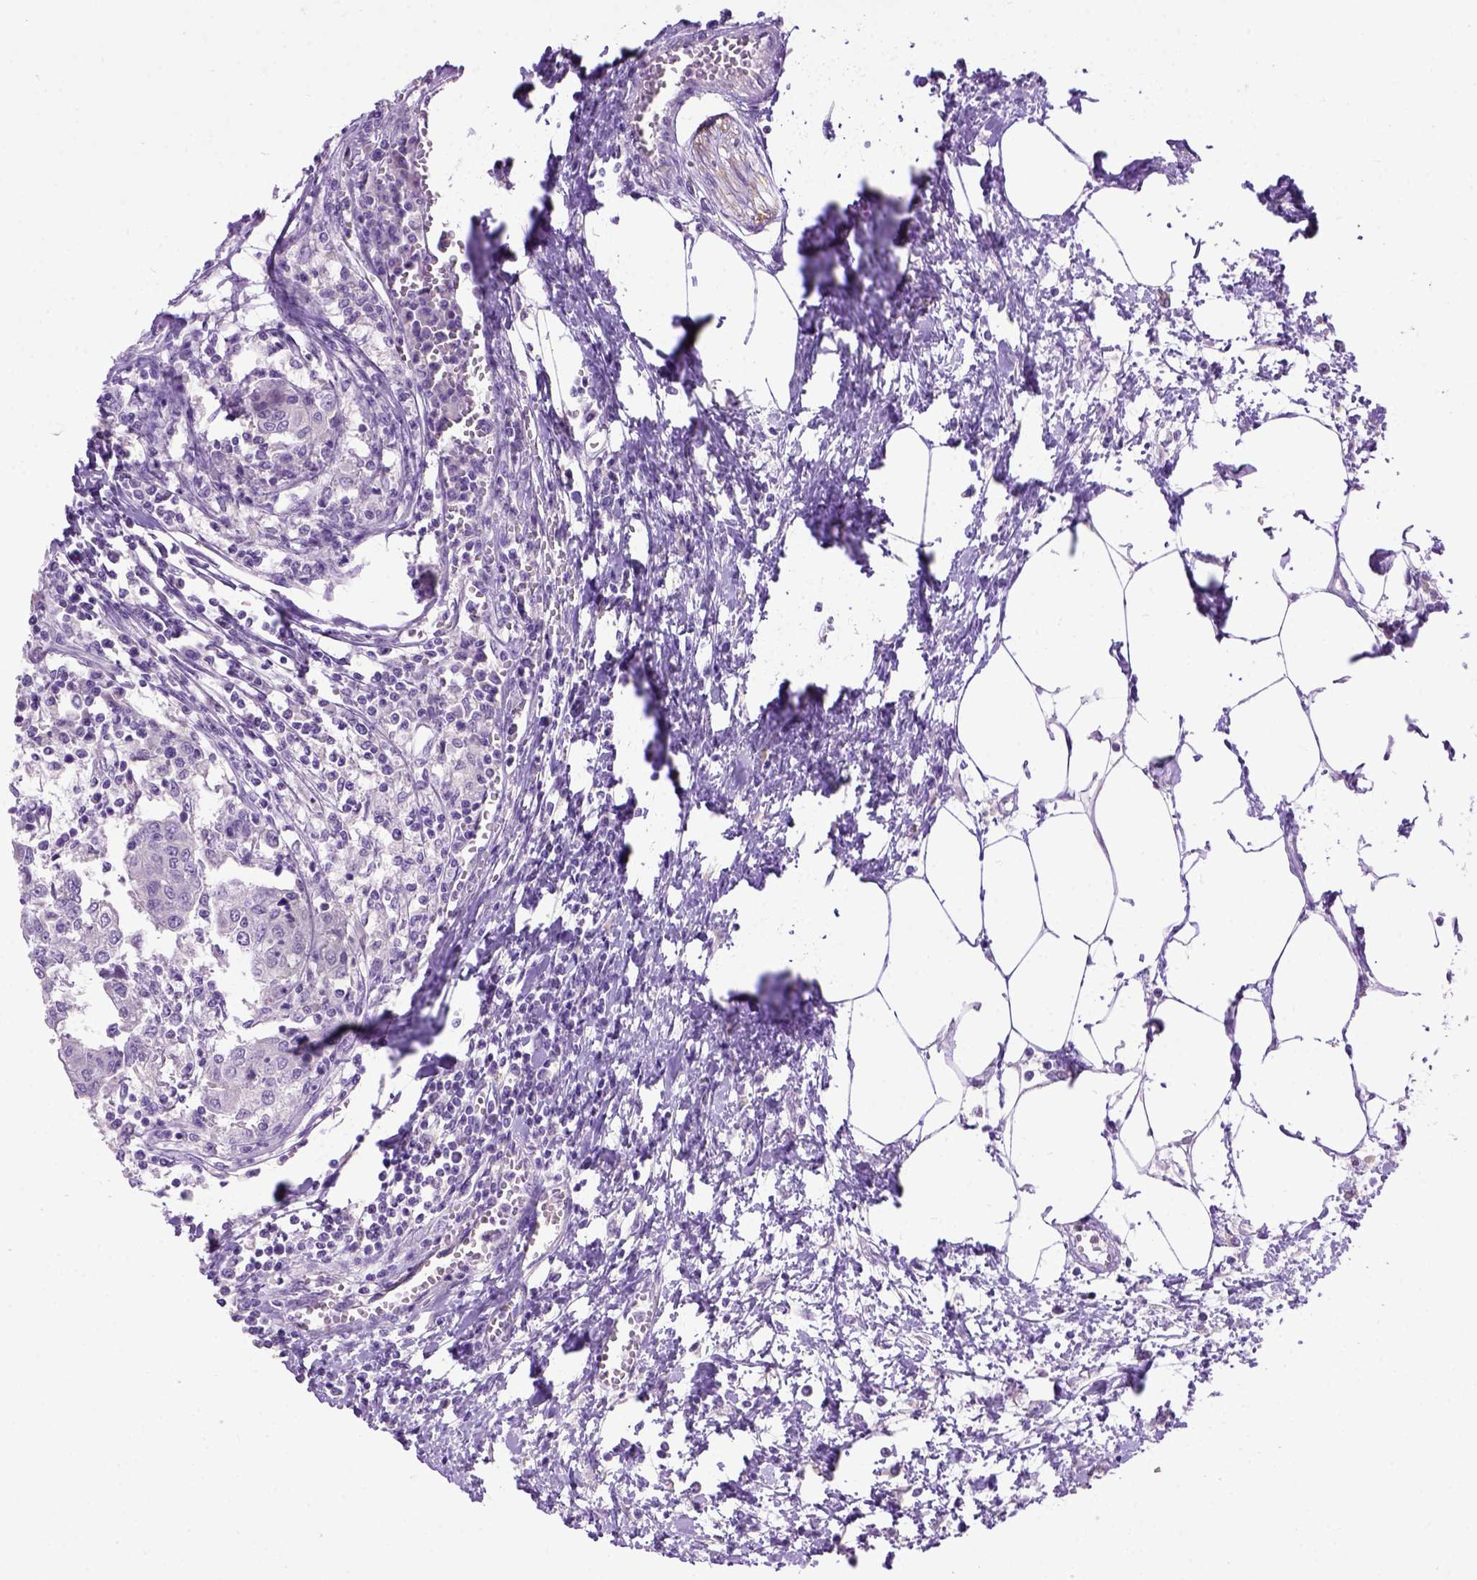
{"staining": {"intensity": "negative", "quantity": "none", "location": "none"}, "tissue": "urothelial cancer", "cell_type": "Tumor cells", "image_type": "cancer", "snomed": [{"axis": "morphology", "description": "Urothelial carcinoma, High grade"}, {"axis": "topography", "description": "Urinary bladder"}], "caption": "The photomicrograph shows no staining of tumor cells in urothelial cancer. The staining was performed using DAB to visualize the protein expression in brown, while the nuclei were stained in blue with hematoxylin (Magnification: 20x).", "gene": "MAPT", "patient": {"sex": "female", "age": 85}}